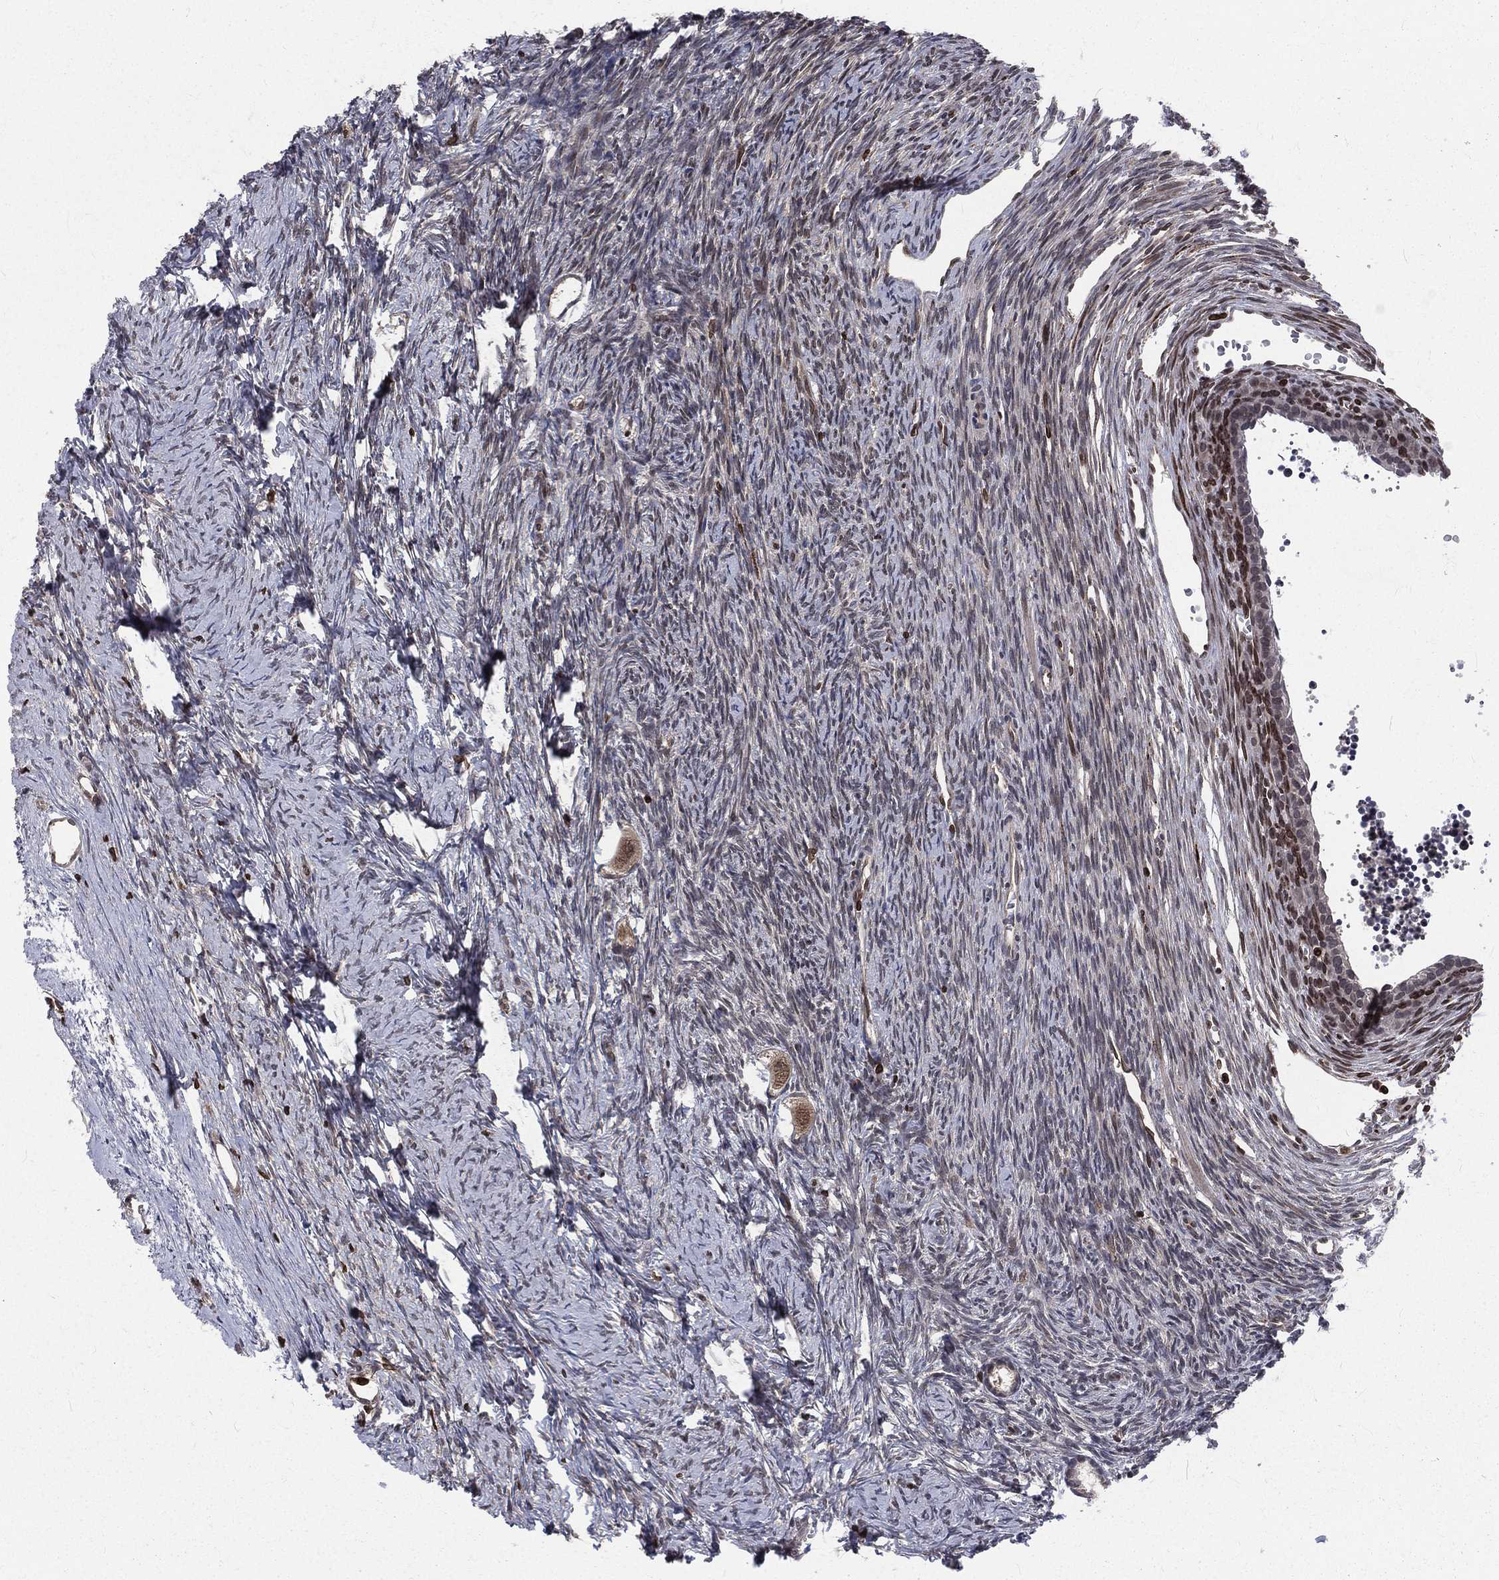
{"staining": {"intensity": "weak", "quantity": "<25%", "location": "nuclear"}, "tissue": "ovary", "cell_type": "Follicle cells", "image_type": "normal", "snomed": [{"axis": "morphology", "description": "Normal tissue, NOS"}, {"axis": "topography", "description": "Ovary"}], "caption": "Histopathology image shows no protein expression in follicle cells of benign ovary. (DAB immunohistochemistry with hematoxylin counter stain).", "gene": "LBR", "patient": {"sex": "female", "age": 27}}